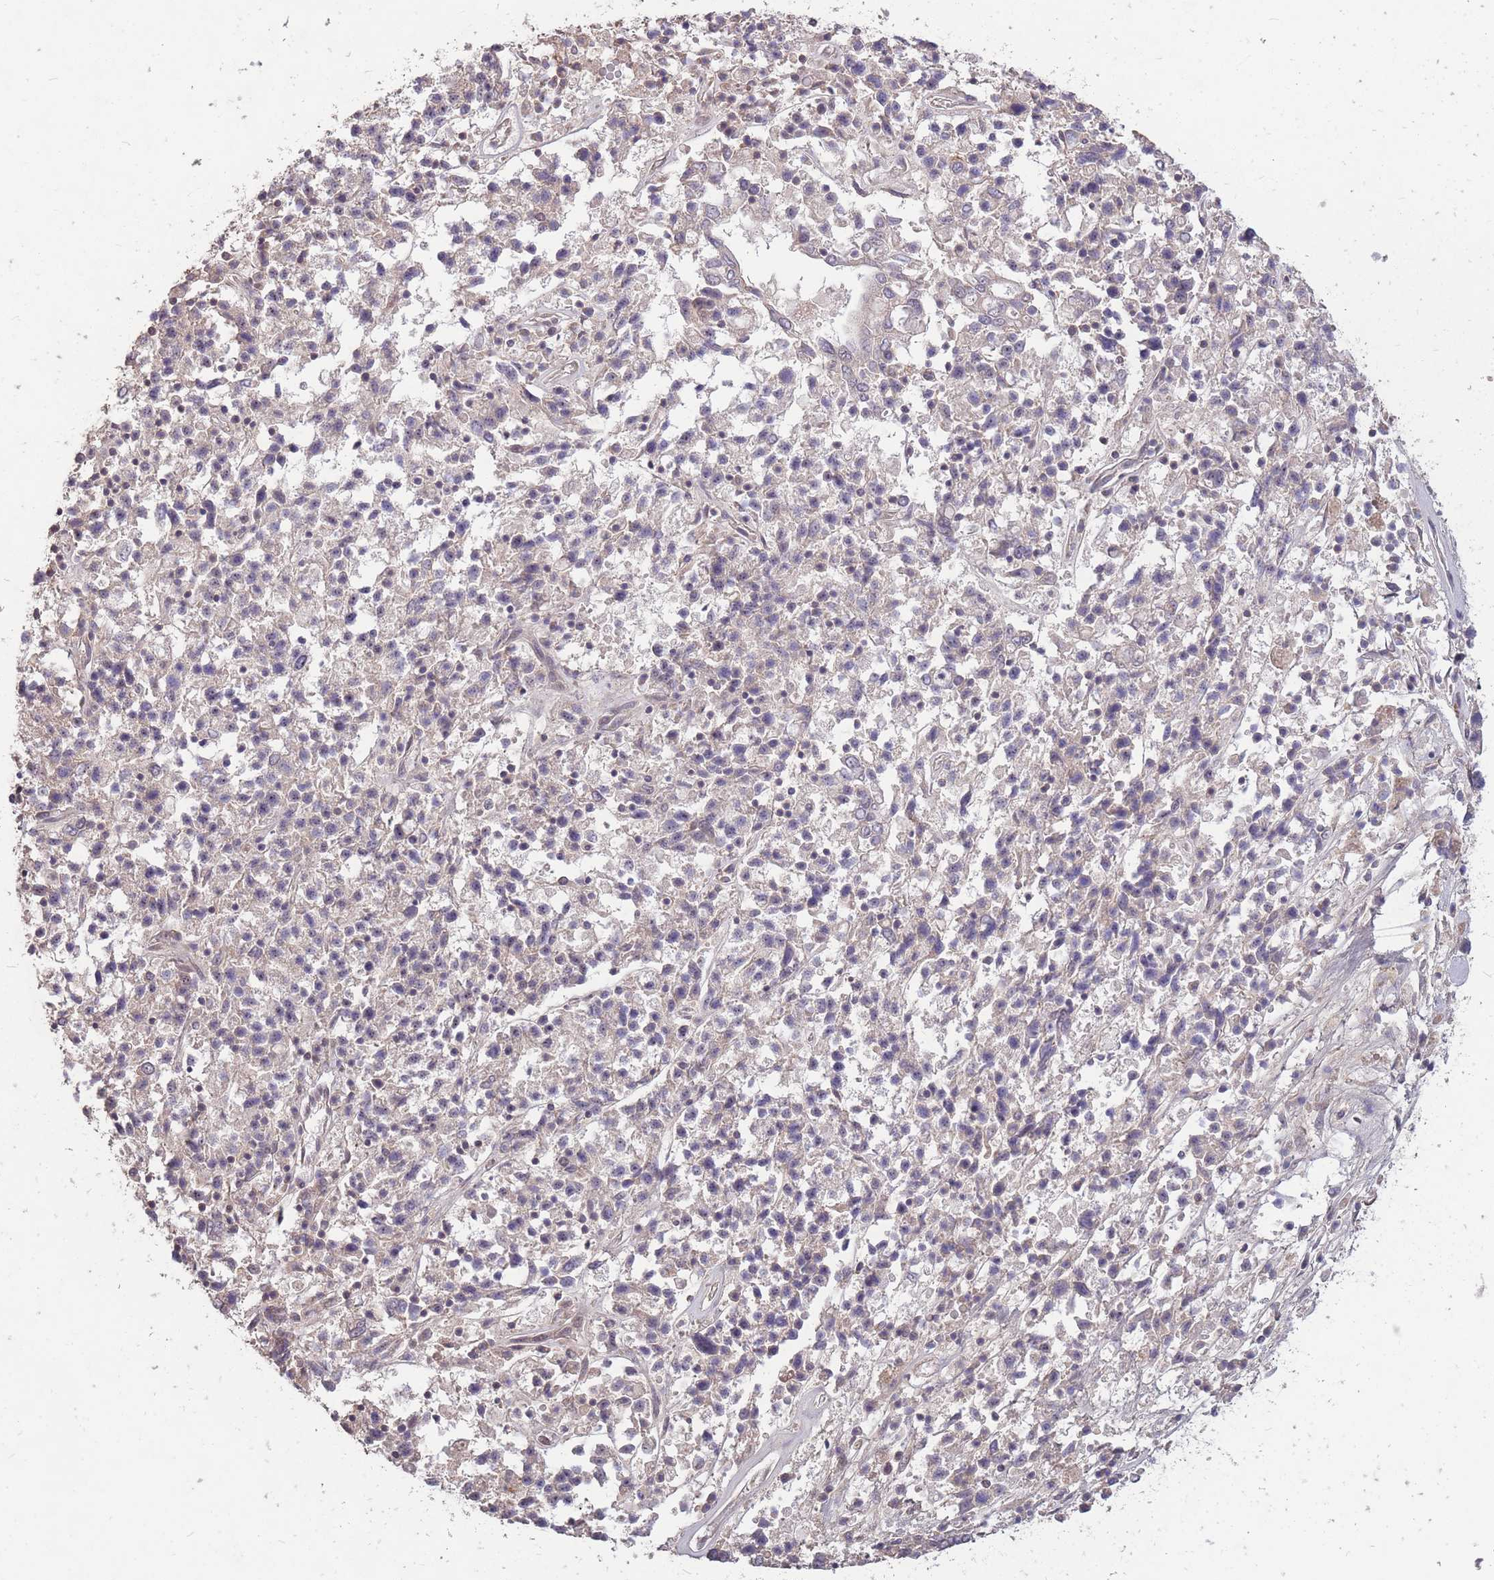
{"staining": {"intensity": "negative", "quantity": "none", "location": "none"}, "tissue": "ovarian cancer", "cell_type": "Tumor cells", "image_type": "cancer", "snomed": [{"axis": "morphology", "description": "Carcinoma, endometroid"}, {"axis": "topography", "description": "Ovary"}], "caption": "The micrograph displays no staining of tumor cells in ovarian endometroid carcinoma.", "gene": "DYNC1LI2", "patient": {"sex": "female", "age": 62}}